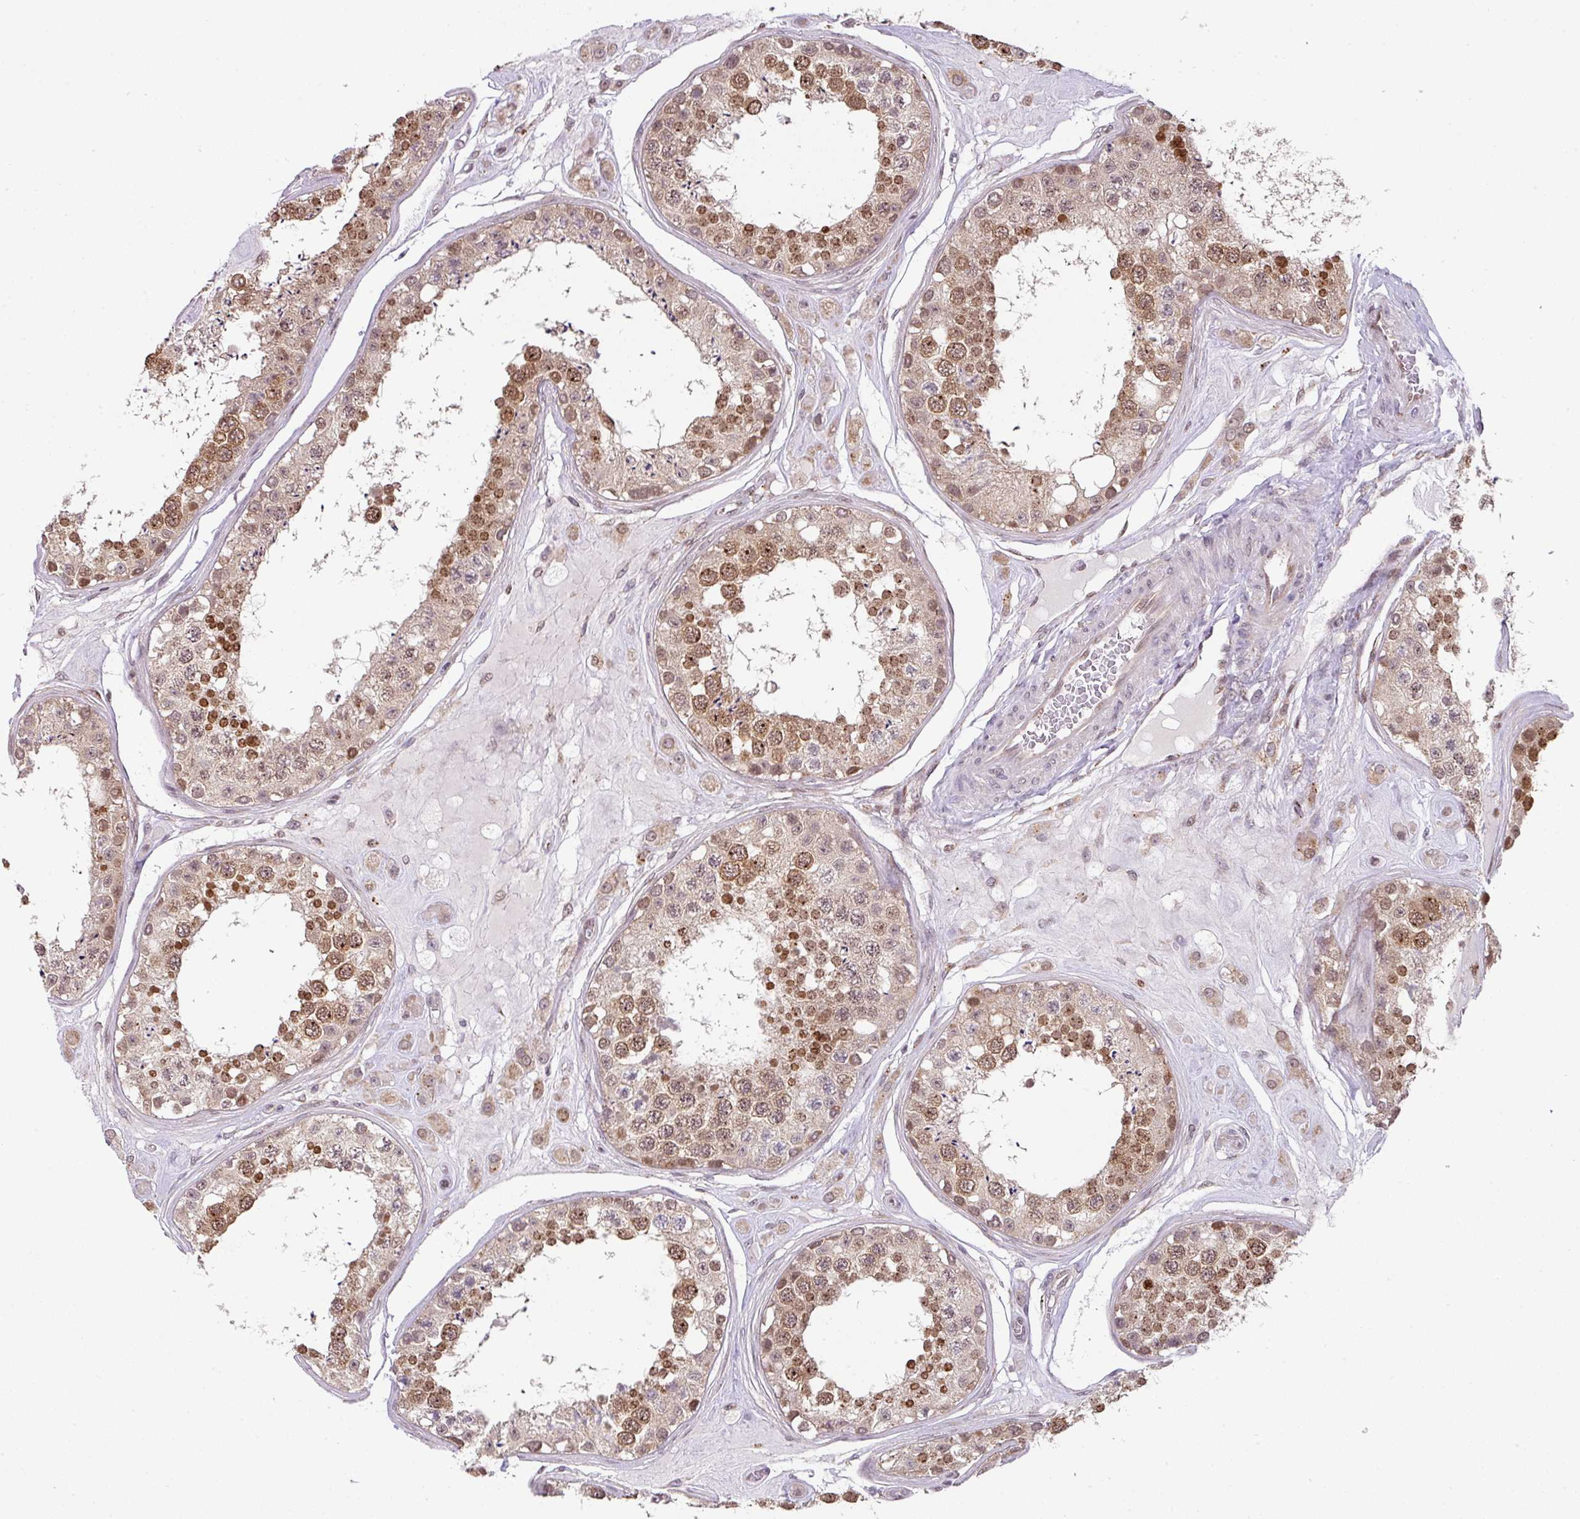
{"staining": {"intensity": "strong", "quantity": "25%-75%", "location": "cytoplasmic/membranous,nuclear"}, "tissue": "testis", "cell_type": "Cells in seminiferous ducts", "image_type": "normal", "snomed": [{"axis": "morphology", "description": "Normal tissue, NOS"}, {"axis": "topography", "description": "Testis"}], "caption": "Cells in seminiferous ducts show high levels of strong cytoplasmic/membranous,nuclear expression in approximately 25%-75% of cells in normal testis.", "gene": "PLK1", "patient": {"sex": "male", "age": 25}}